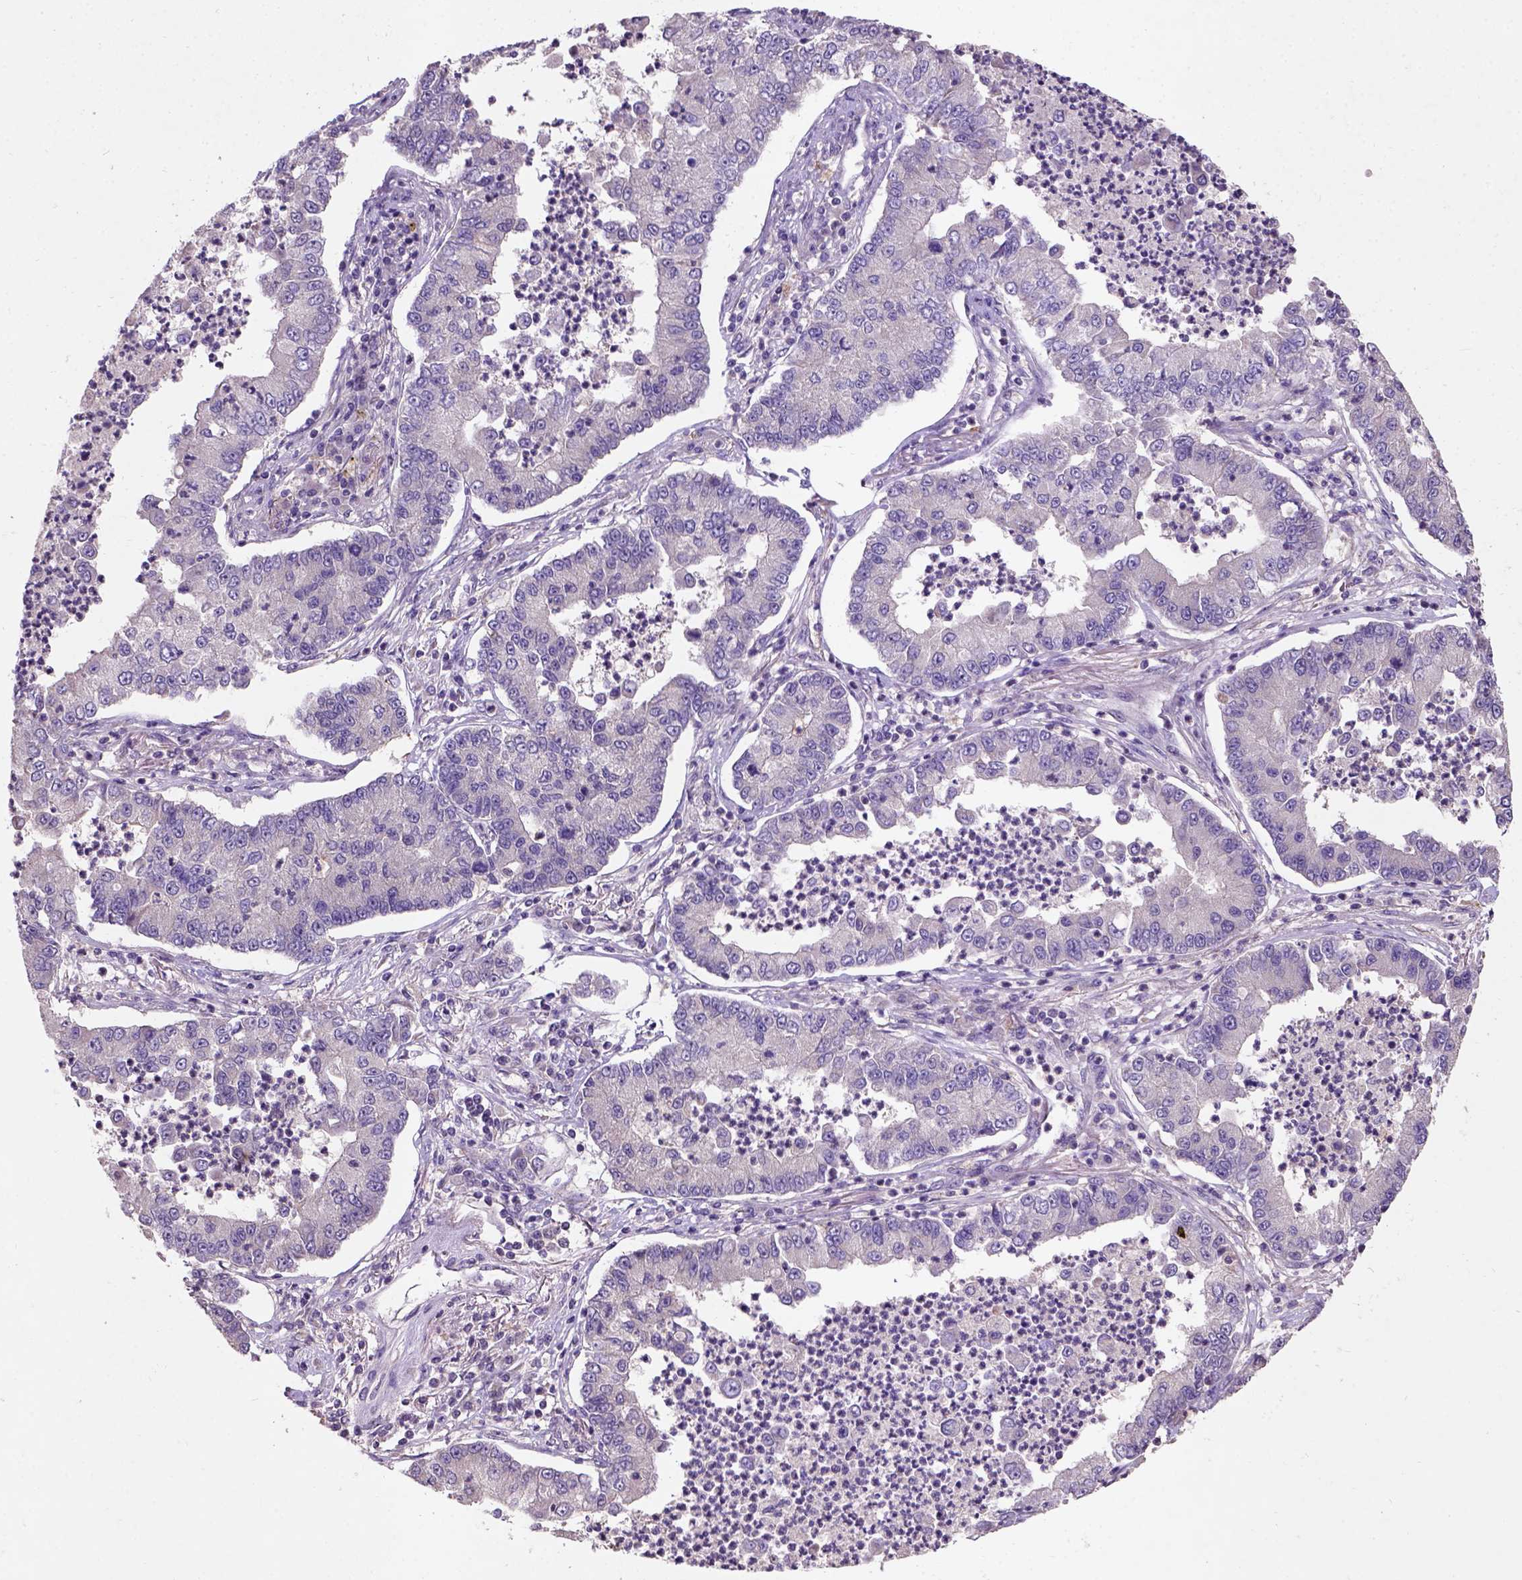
{"staining": {"intensity": "negative", "quantity": "none", "location": "none"}, "tissue": "lung cancer", "cell_type": "Tumor cells", "image_type": "cancer", "snomed": [{"axis": "morphology", "description": "Adenocarcinoma, NOS"}, {"axis": "topography", "description": "Lung"}], "caption": "Immunohistochemistry image of neoplastic tissue: lung cancer (adenocarcinoma) stained with DAB reveals no significant protein positivity in tumor cells.", "gene": "KBTBD8", "patient": {"sex": "female", "age": 57}}